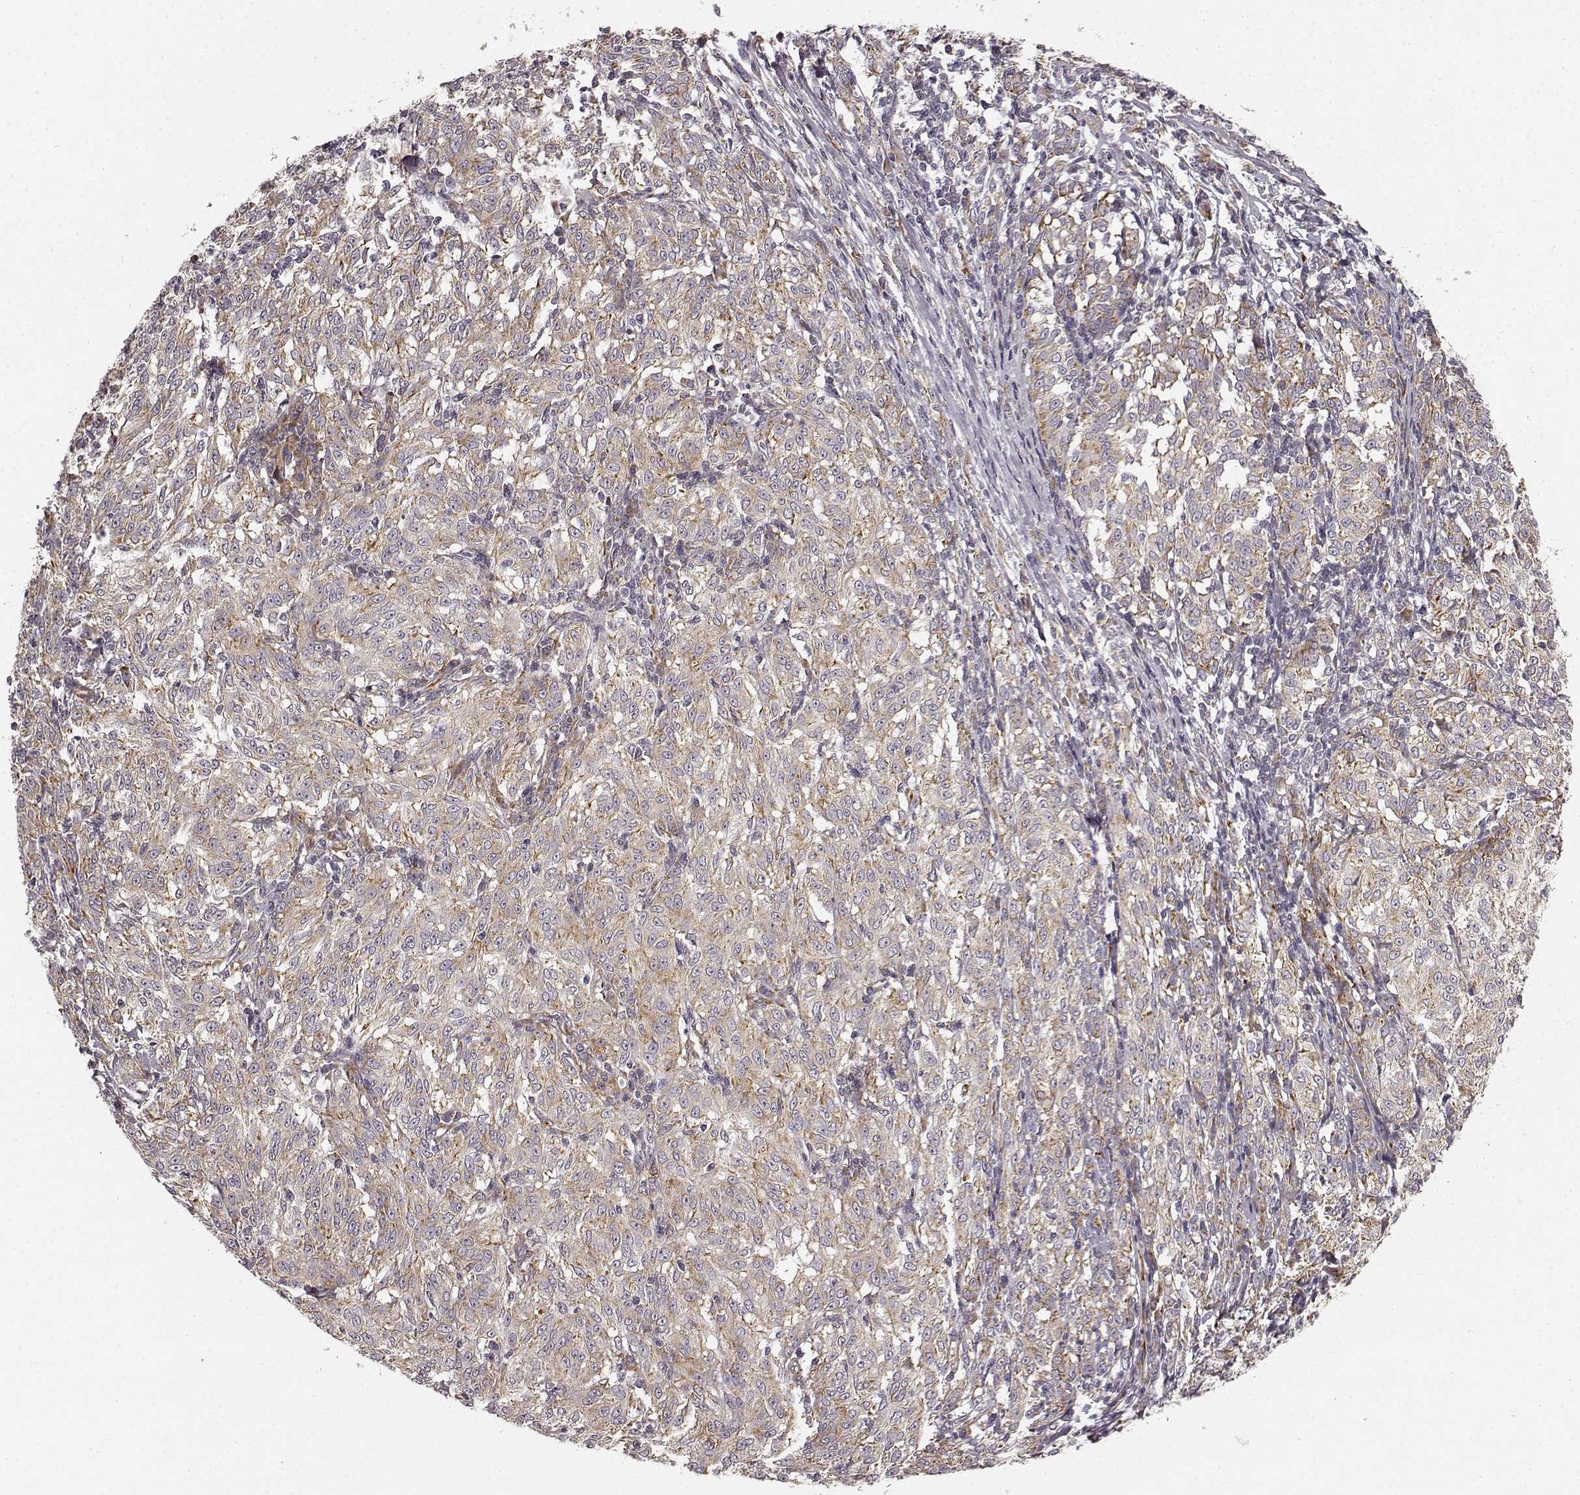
{"staining": {"intensity": "weak", "quantity": ">75%", "location": "cytoplasmic/membranous"}, "tissue": "melanoma", "cell_type": "Tumor cells", "image_type": "cancer", "snomed": [{"axis": "morphology", "description": "Malignant melanoma, NOS"}, {"axis": "topography", "description": "Skin"}], "caption": "Immunohistochemistry micrograph of malignant melanoma stained for a protein (brown), which shows low levels of weak cytoplasmic/membranous positivity in approximately >75% of tumor cells.", "gene": "TMEM14A", "patient": {"sex": "female", "age": 72}}